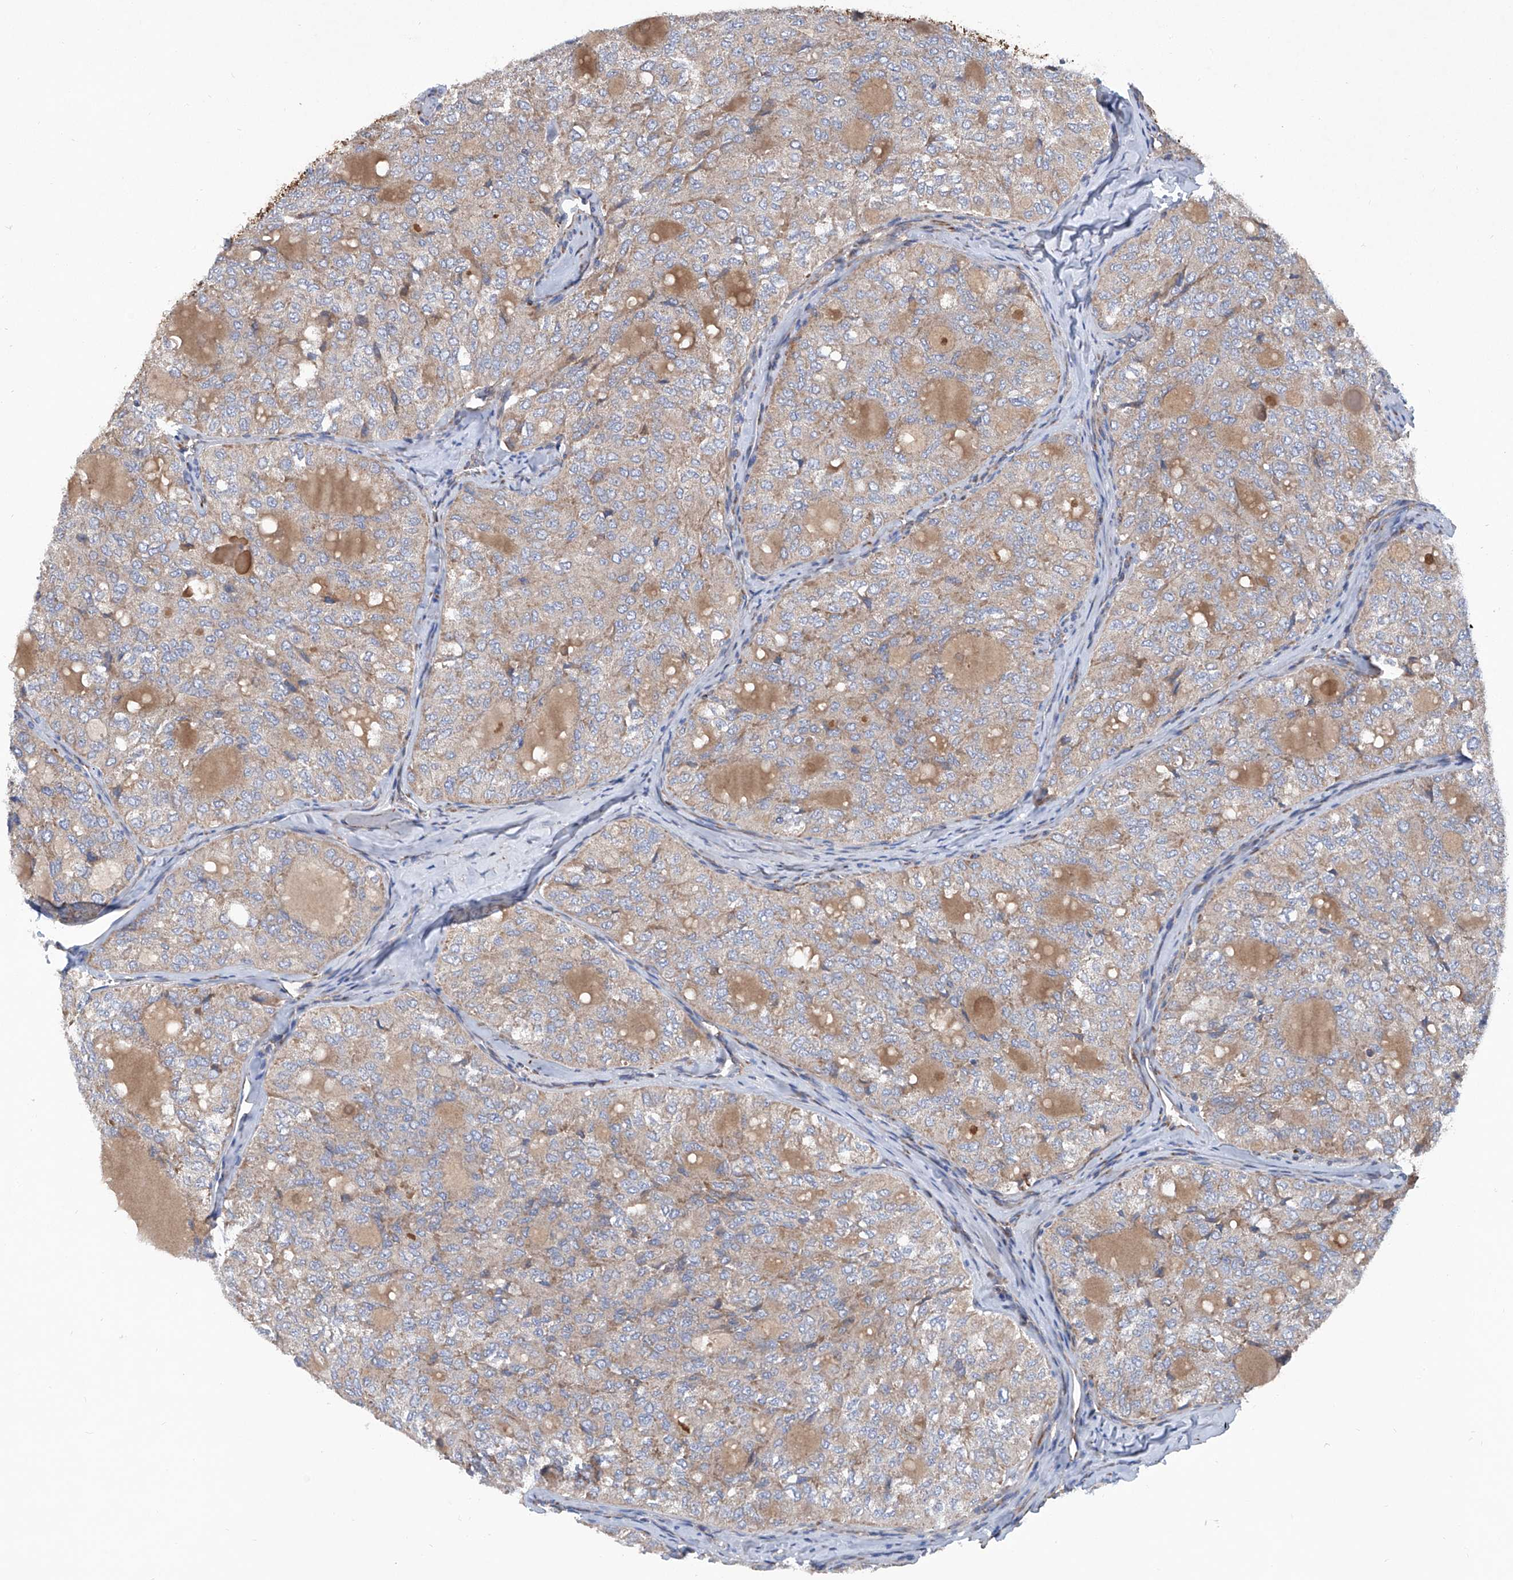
{"staining": {"intensity": "weak", "quantity": "25%-75%", "location": "cytoplasmic/membranous"}, "tissue": "thyroid cancer", "cell_type": "Tumor cells", "image_type": "cancer", "snomed": [{"axis": "morphology", "description": "Follicular adenoma carcinoma, NOS"}, {"axis": "topography", "description": "Thyroid gland"}], "caption": "Immunohistochemical staining of human follicular adenoma carcinoma (thyroid) shows low levels of weak cytoplasmic/membranous staining in approximately 25%-75% of tumor cells. The protein of interest is stained brown, and the nuclei are stained in blue (DAB (3,3'-diaminobenzidine) IHC with brightfield microscopy, high magnification).", "gene": "ASCC3", "patient": {"sex": "male", "age": 75}}